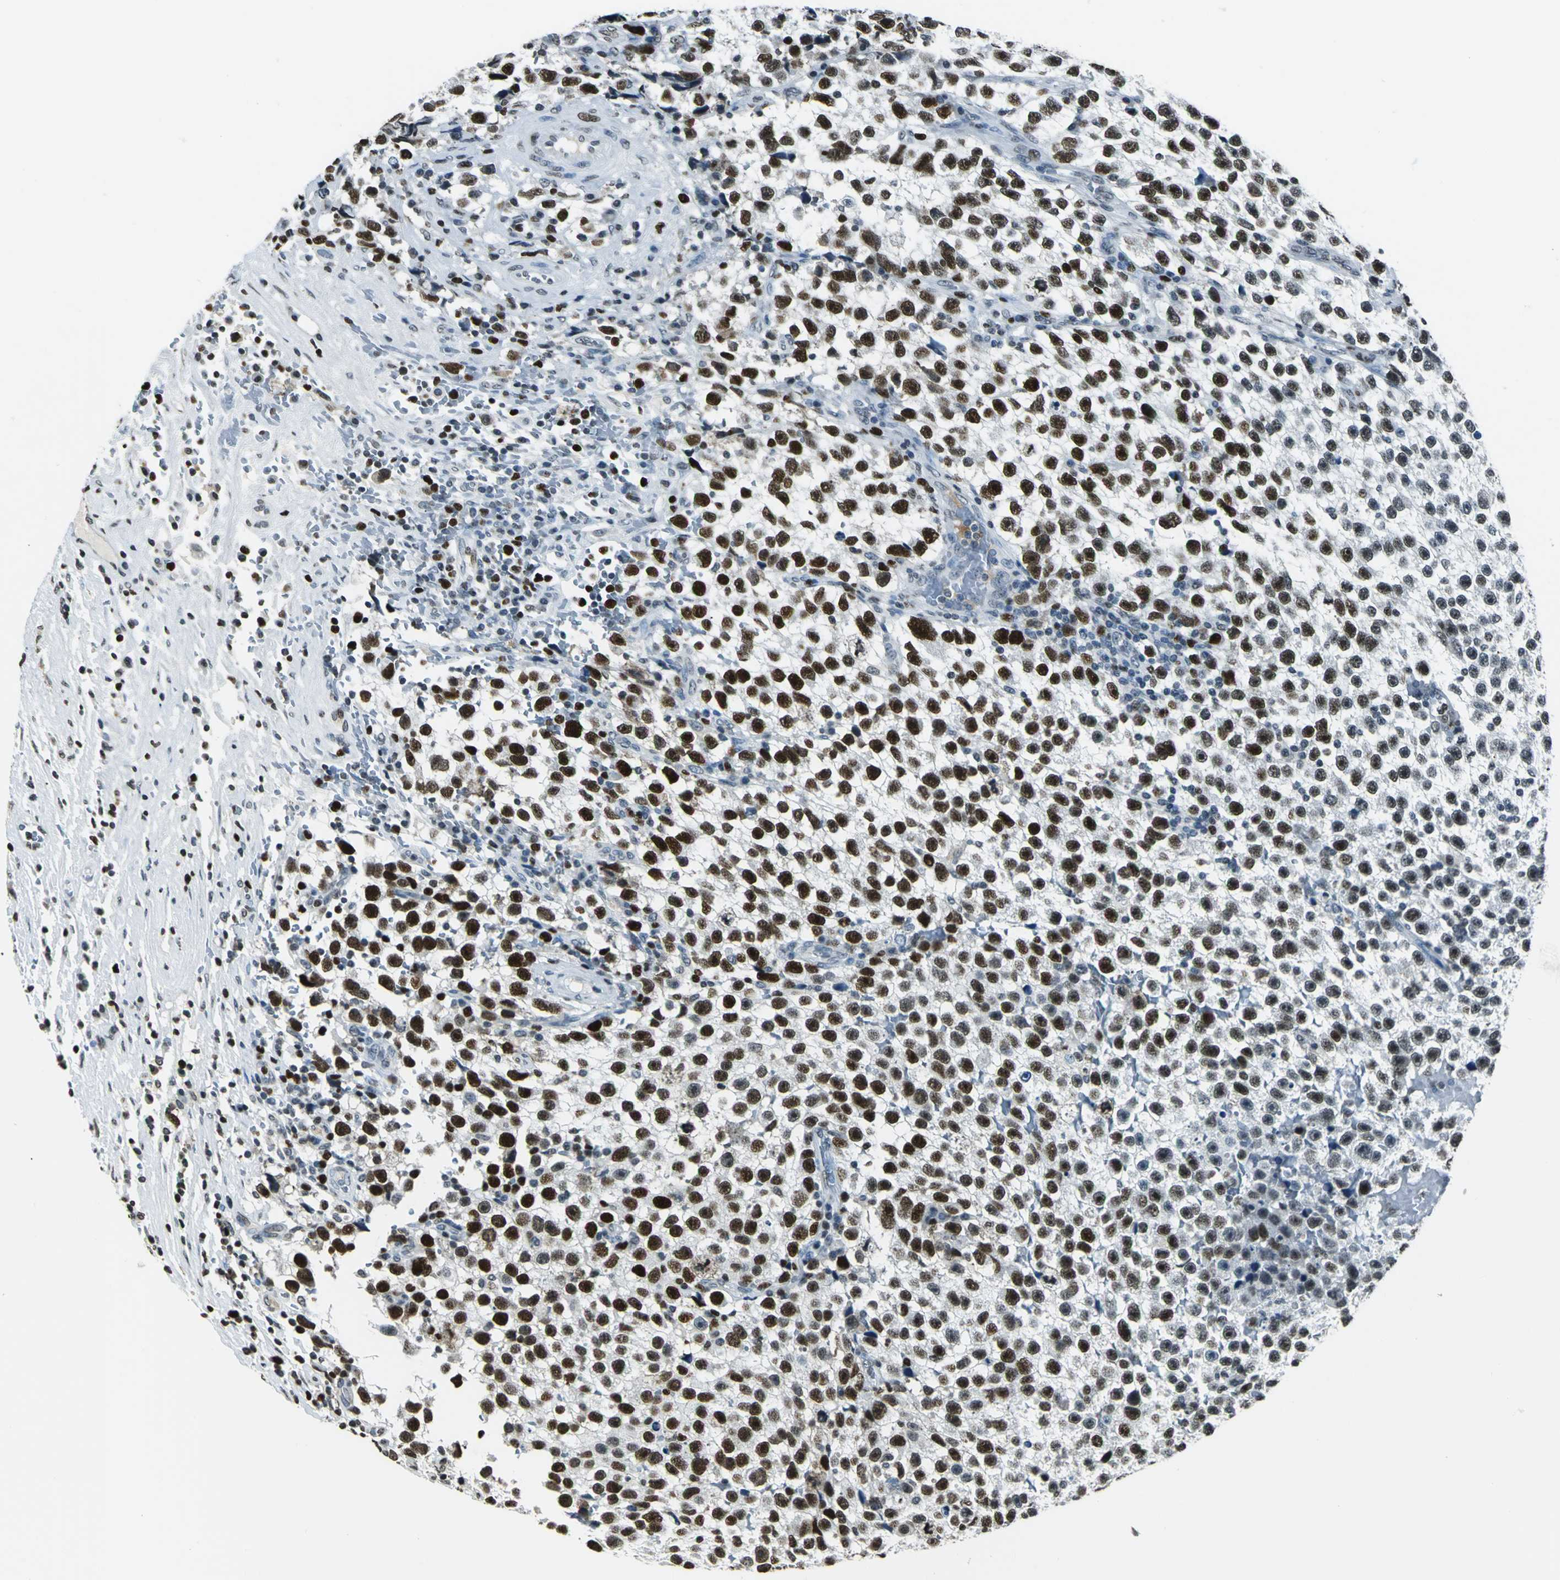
{"staining": {"intensity": "strong", "quantity": ">75%", "location": "nuclear"}, "tissue": "testis cancer", "cell_type": "Tumor cells", "image_type": "cancer", "snomed": [{"axis": "morphology", "description": "Seminoma, NOS"}, {"axis": "topography", "description": "Testis"}], "caption": "Immunohistochemical staining of seminoma (testis) shows strong nuclear protein staining in about >75% of tumor cells. (Stains: DAB (3,3'-diaminobenzidine) in brown, nuclei in blue, Microscopy: brightfield microscopy at high magnification).", "gene": "MCM4", "patient": {"sex": "male", "age": 33}}